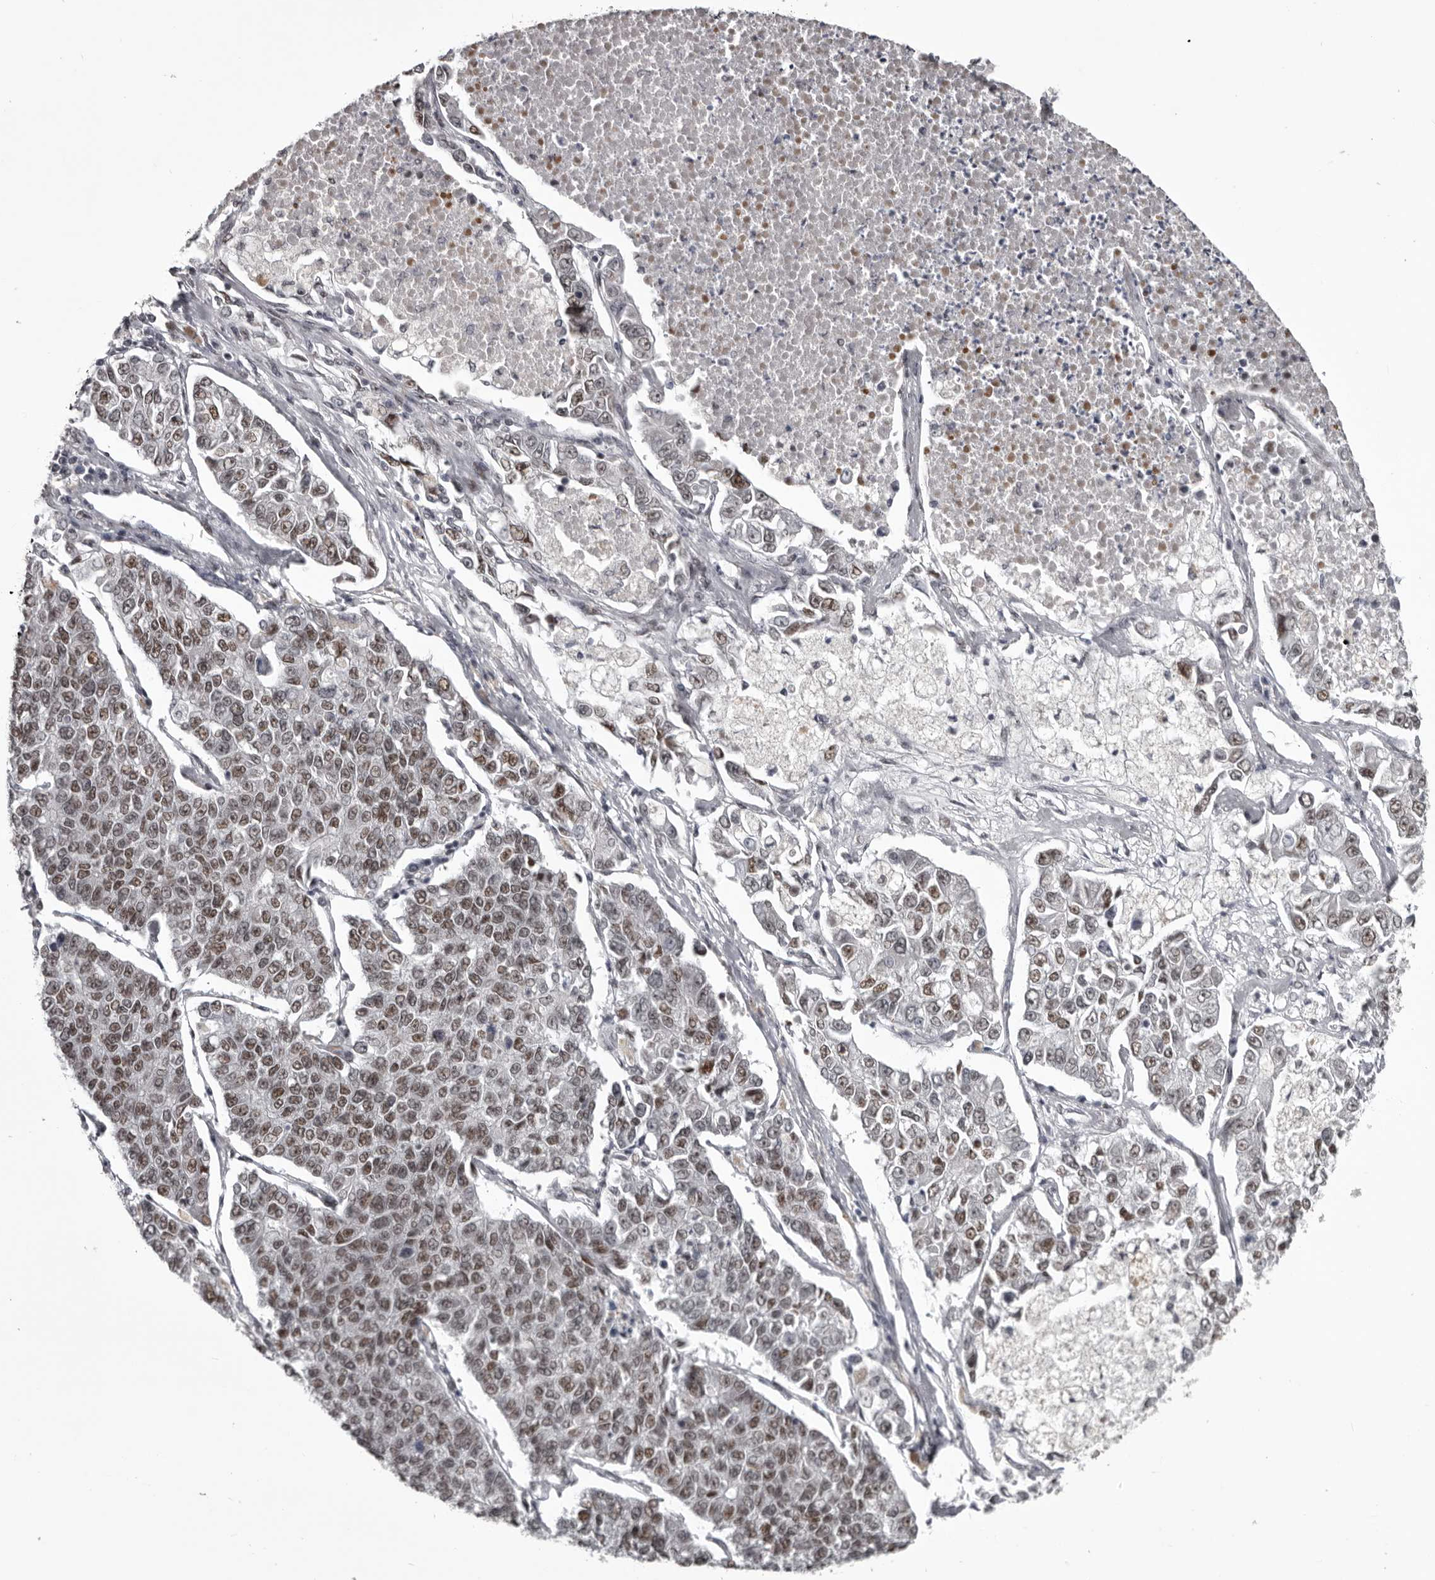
{"staining": {"intensity": "moderate", "quantity": ">75%", "location": "nuclear"}, "tissue": "lung cancer", "cell_type": "Tumor cells", "image_type": "cancer", "snomed": [{"axis": "morphology", "description": "Adenocarcinoma, NOS"}, {"axis": "topography", "description": "Lung"}], "caption": "Protein expression analysis of human adenocarcinoma (lung) reveals moderate nuclear staining in approximately >75% of tumor cells.", "gene": "NUMA1", "patient": {"sex": "male", "age": 49}}